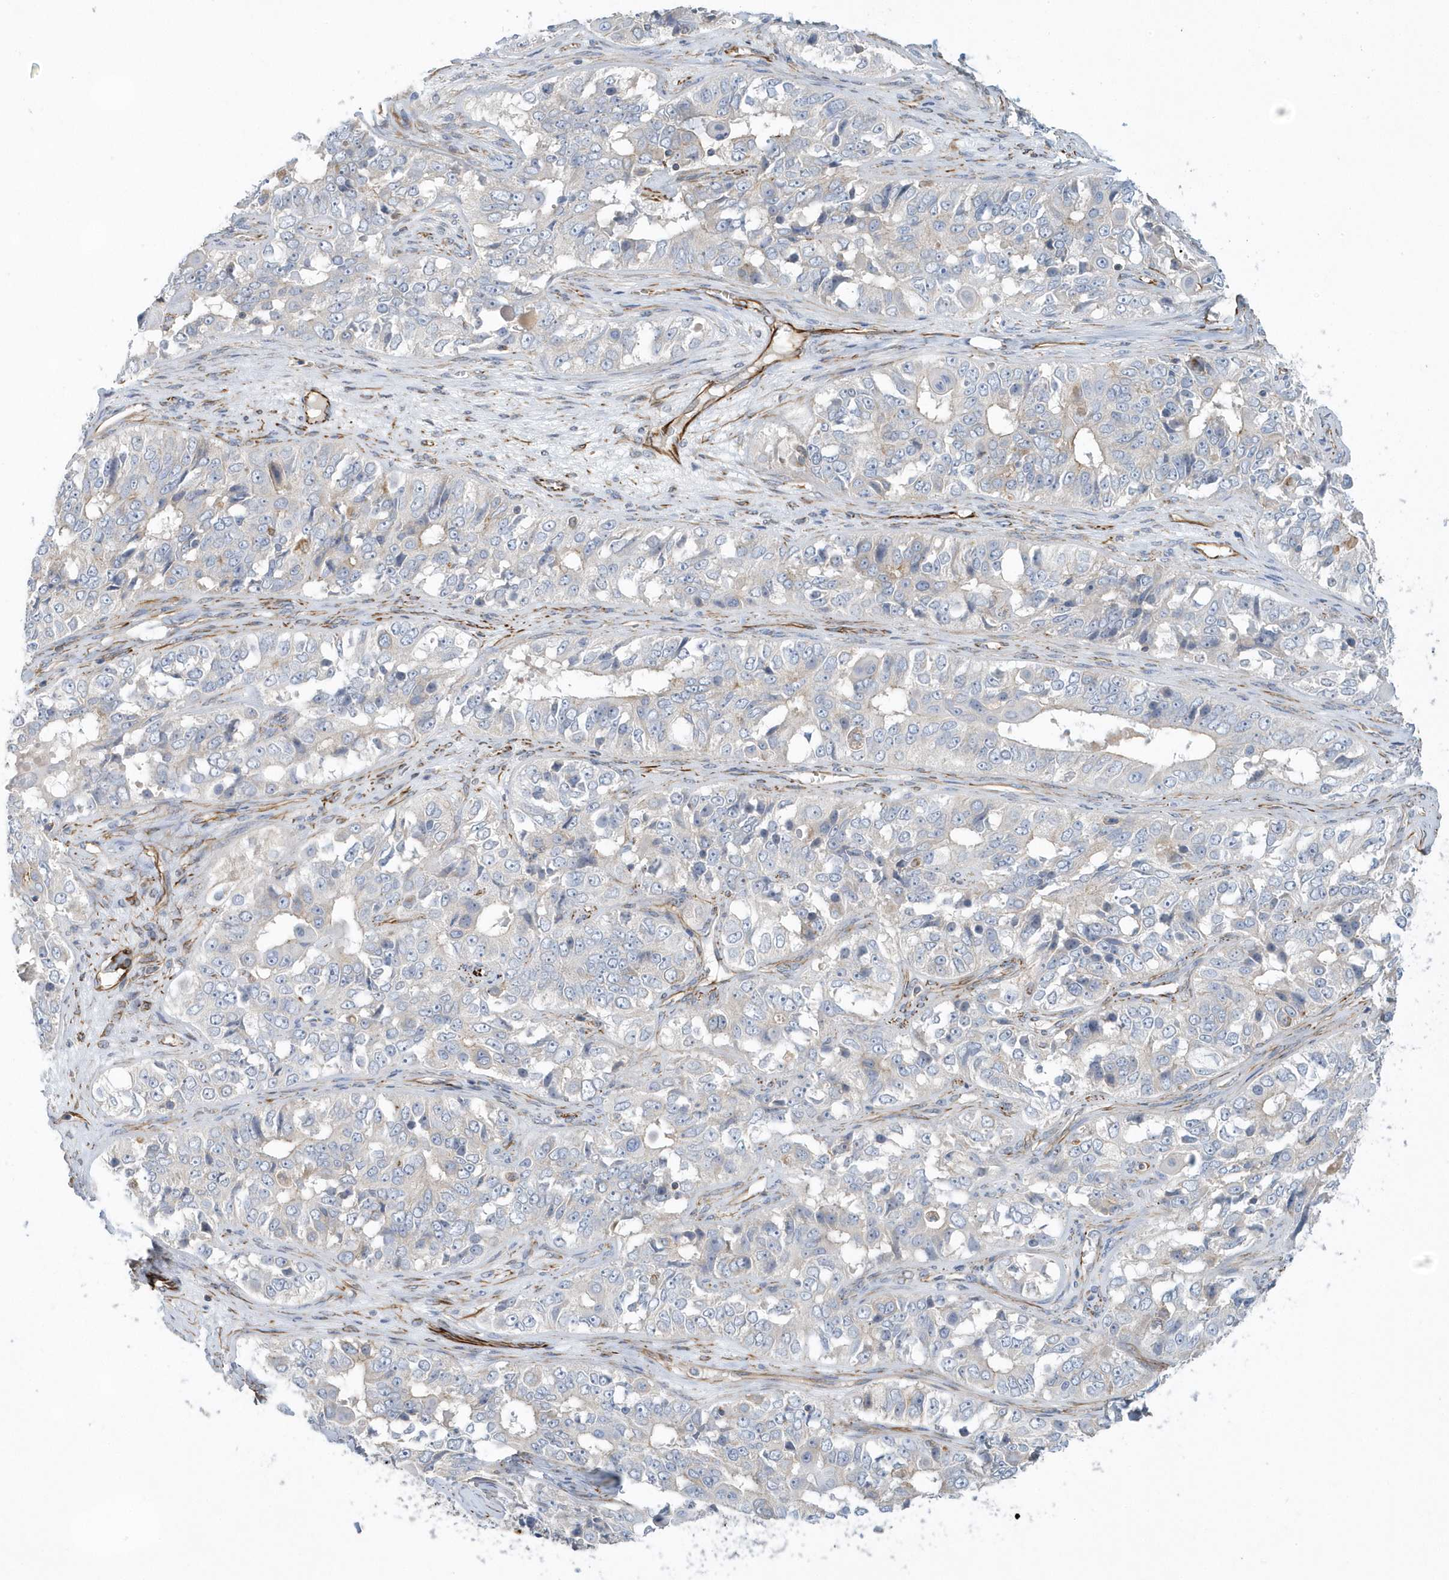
{"staining": {"intensity": "negative", "quantity": "none", "location": "none"}, "tissue": "ovarian cancer", "cell_type": "Tumor cells", "image_type": "cancer", "snomed": [{"axis": "morphology", "description": "Carcinoma, endometroid"}, {"axis": "topography", "description": "Ovary"}], "caption": "This photomicrograph is of ovarian cancer (endometroid carcinoma) stained with IHC to label a protein in brown with the nuclei are counter-stained blue. There is no expression in tumor cells.", "gene": "RAB17", "patient": {"sex": "female", "age": 51}}